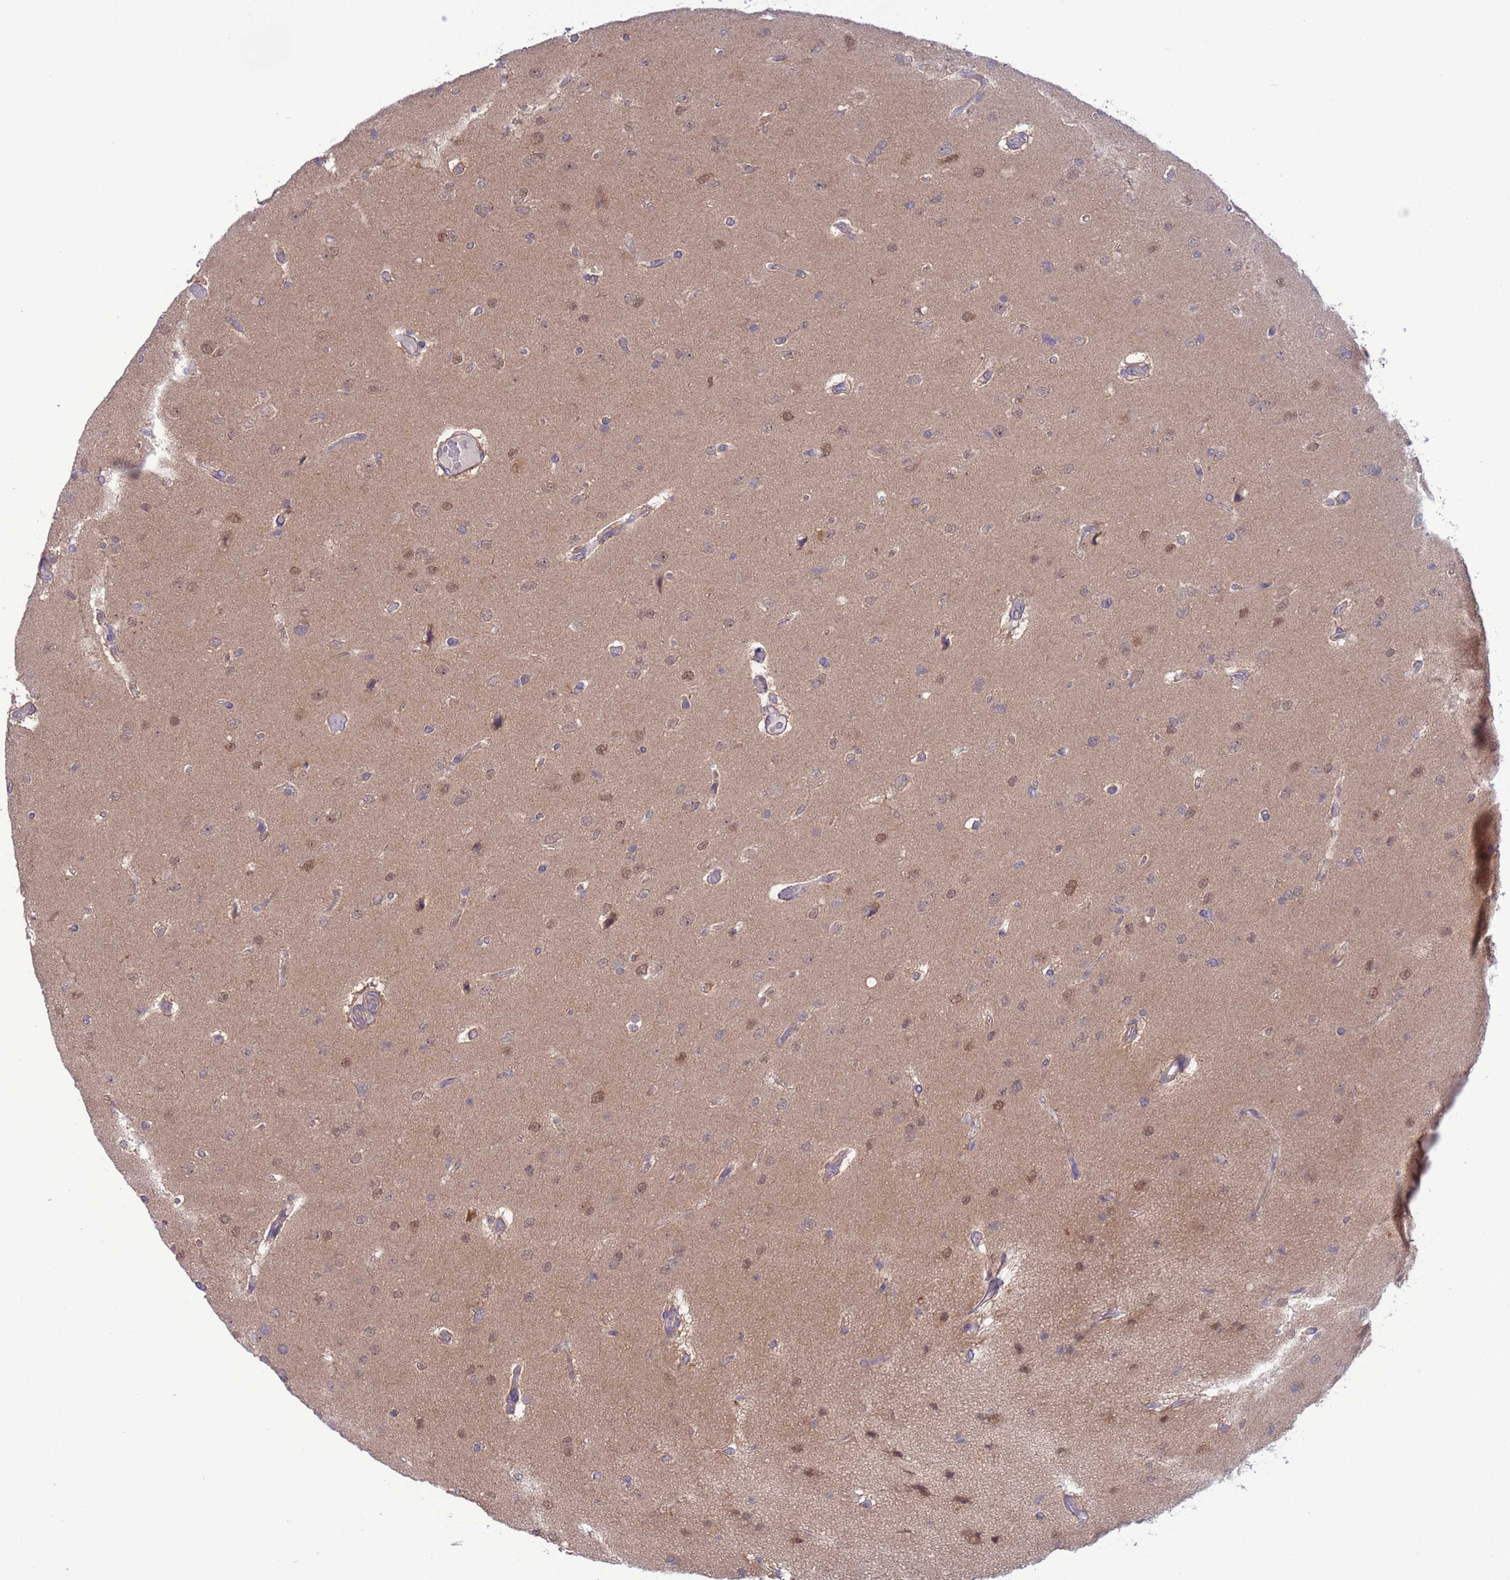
{"staining": {"intensity": "moderate", "quantity": "<25%", "location": "nuclear"}, "tissue": "glioma", "cell_type": "Tumor cells", "image_type": "cancer", "snomed": [{"axis": "morphology", "description": "Glioma, malignant, High grade"}, {"axis": "topography", "description": "Brain"}], "caption": "Glioma was stained to show a protein in brown. There is low levels of moderate nuclear expression in approximately <25% of tumor cells. The protein of interest is shown in brown color, while the nuclei are stained blue.", "gene": "ZNF461", "patient": {"sex": "male", "age": 77}}